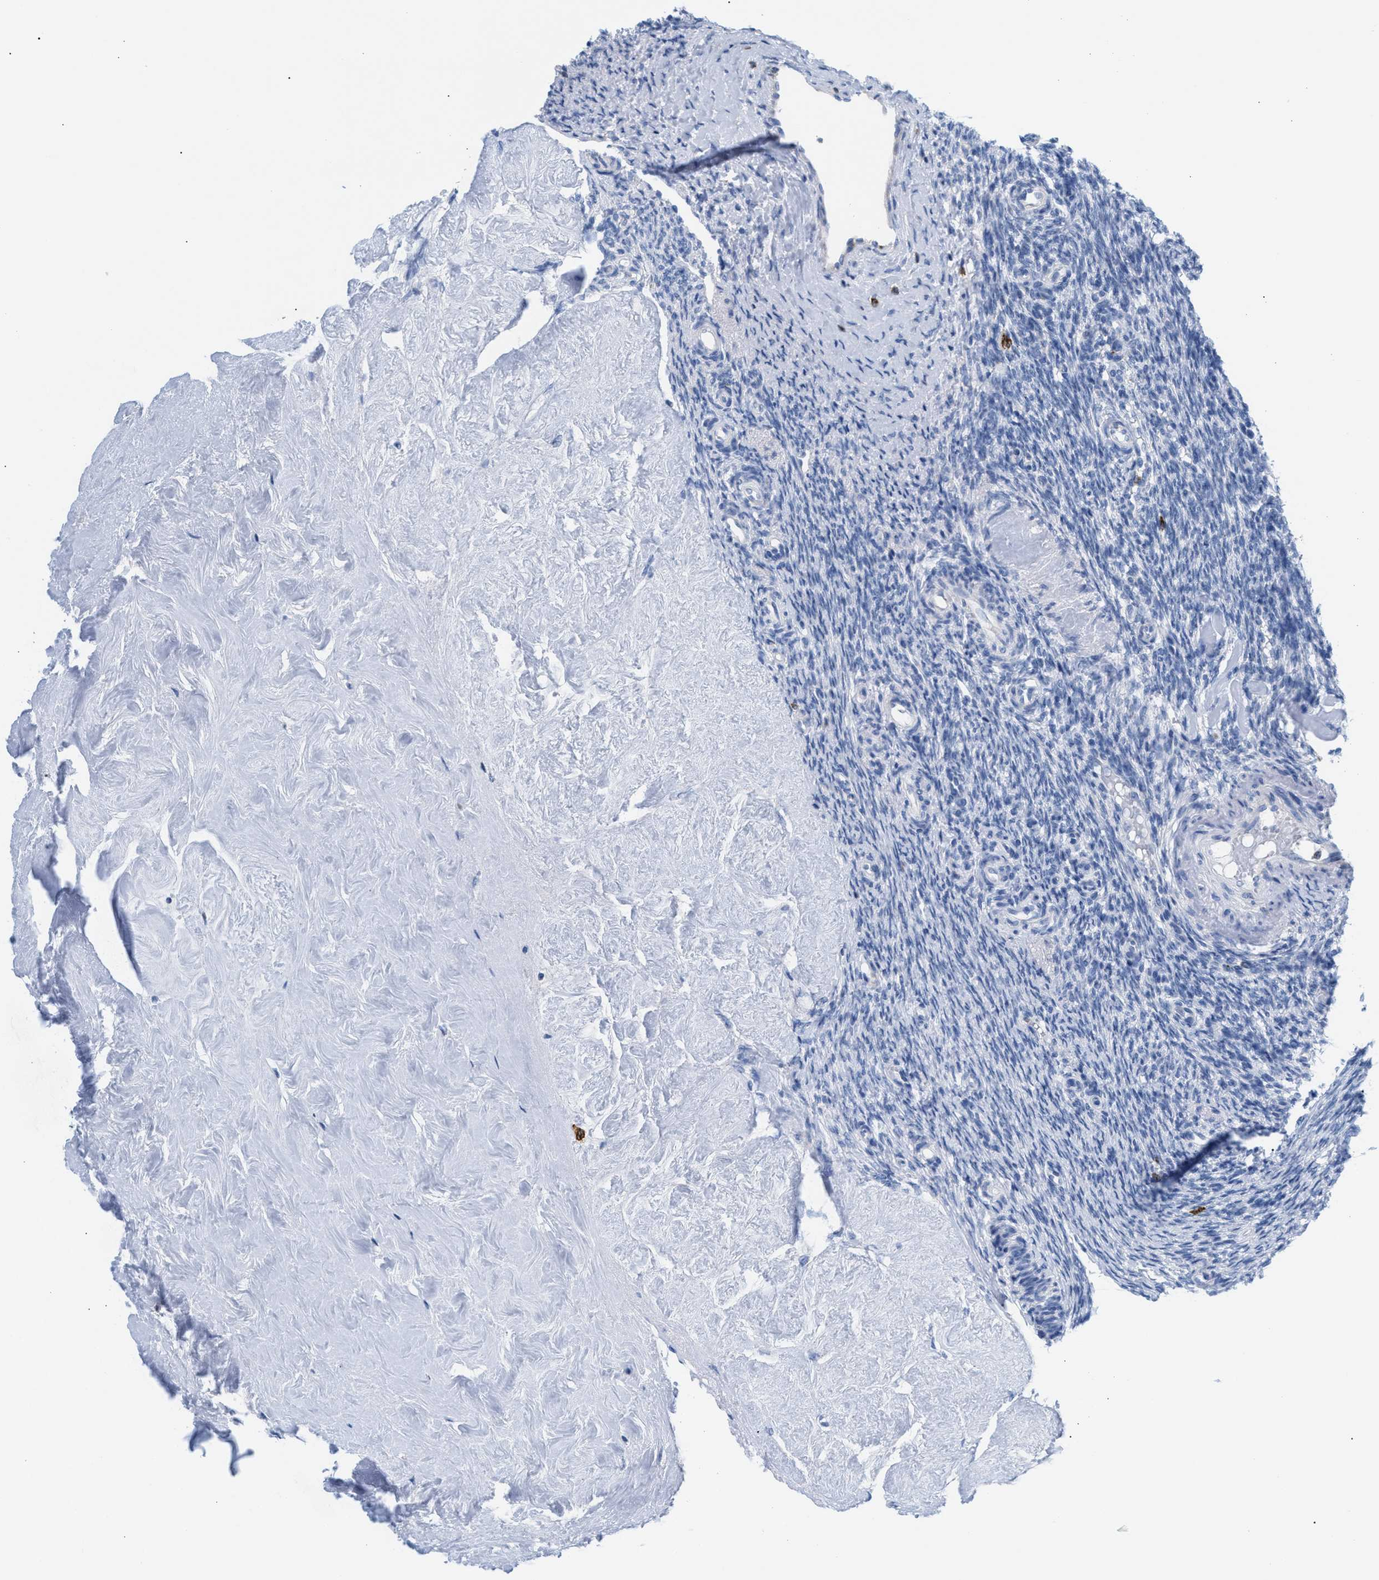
{"staining": {"intensity": "weak", "quantity": ">75%", "location": "cytoplasmic/membranous"}, "tissue": "ovary", "cell_type": "Follicle cells", "image_type": "normal", "snomed": [{"axis": "morphology", "description": "Normal tissue, NOS"}, {"axis": "topography", "description": "Ovary"}], "caption": "The immunohistochemical stain highlights weak cytoplasmic/membranous expression in follicle cells of unremarkable ovary. (Stains: DAB (3,3'-diaminobenzidine) in brown, nuclei in blue, Microscopy: brightfield microscopy at high magnification).", "gene": "TACC3", "patient": {"sex": "female", "age": 41}}